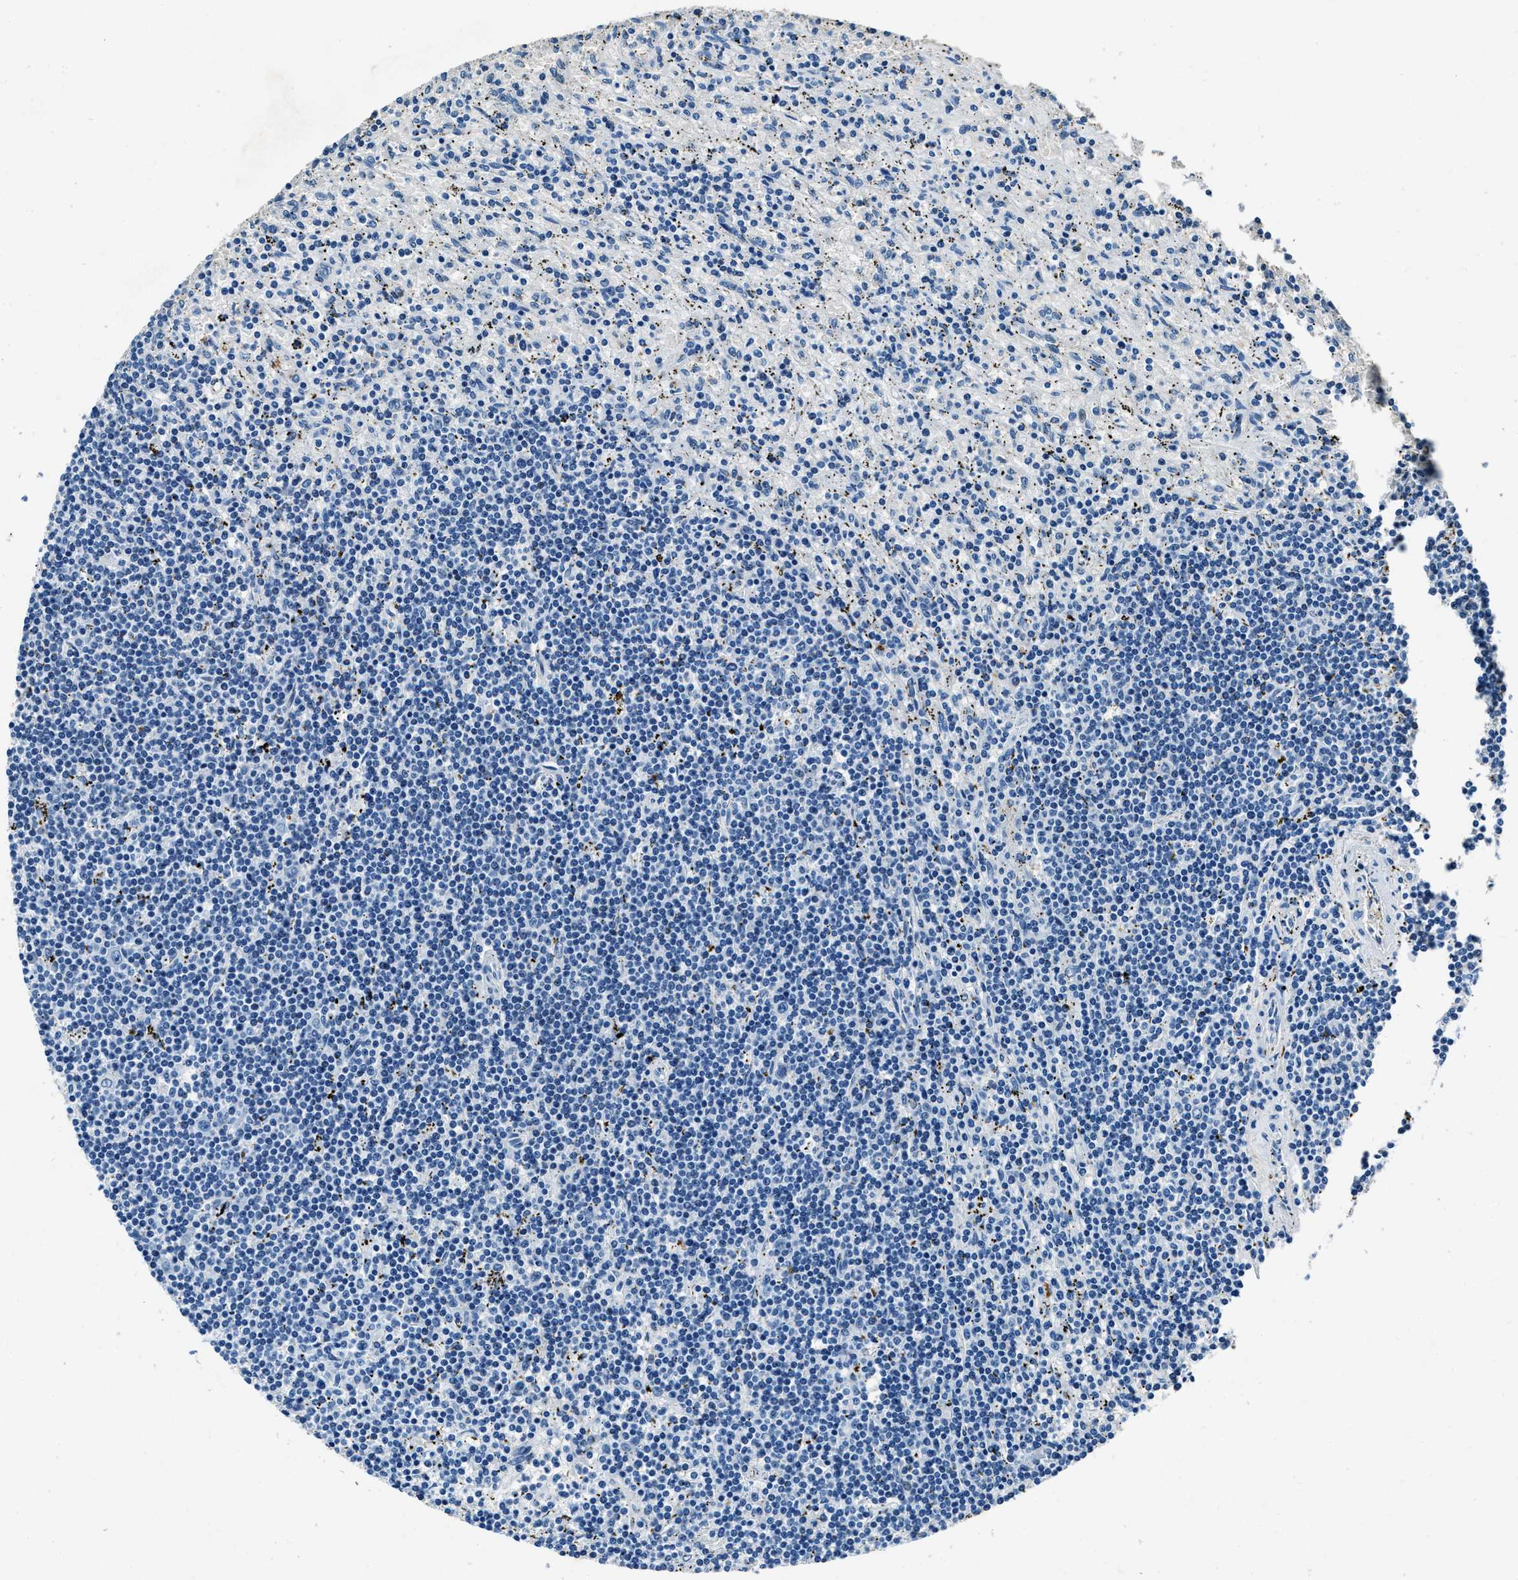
{"staining": {"intensity": "negative", "quantity": "none", "location": "none"}, "tissue": "lymphoma", "cell_type": "Tumor cells", "image_type": "cancer", "snomed": [{"axis": "morphology", "description": "Malignant lymphoma, non-Hodgkin's type, Low grade"}, {"axis": "topography", "description": "Spleen"}], "caption": "This is a image of immunohistochemistry (IHC) staining of lymphoma, which shows no staining in tumor cells.", "gene": "PTPDC1", "patient": {"sex": "male", "age": 76}}